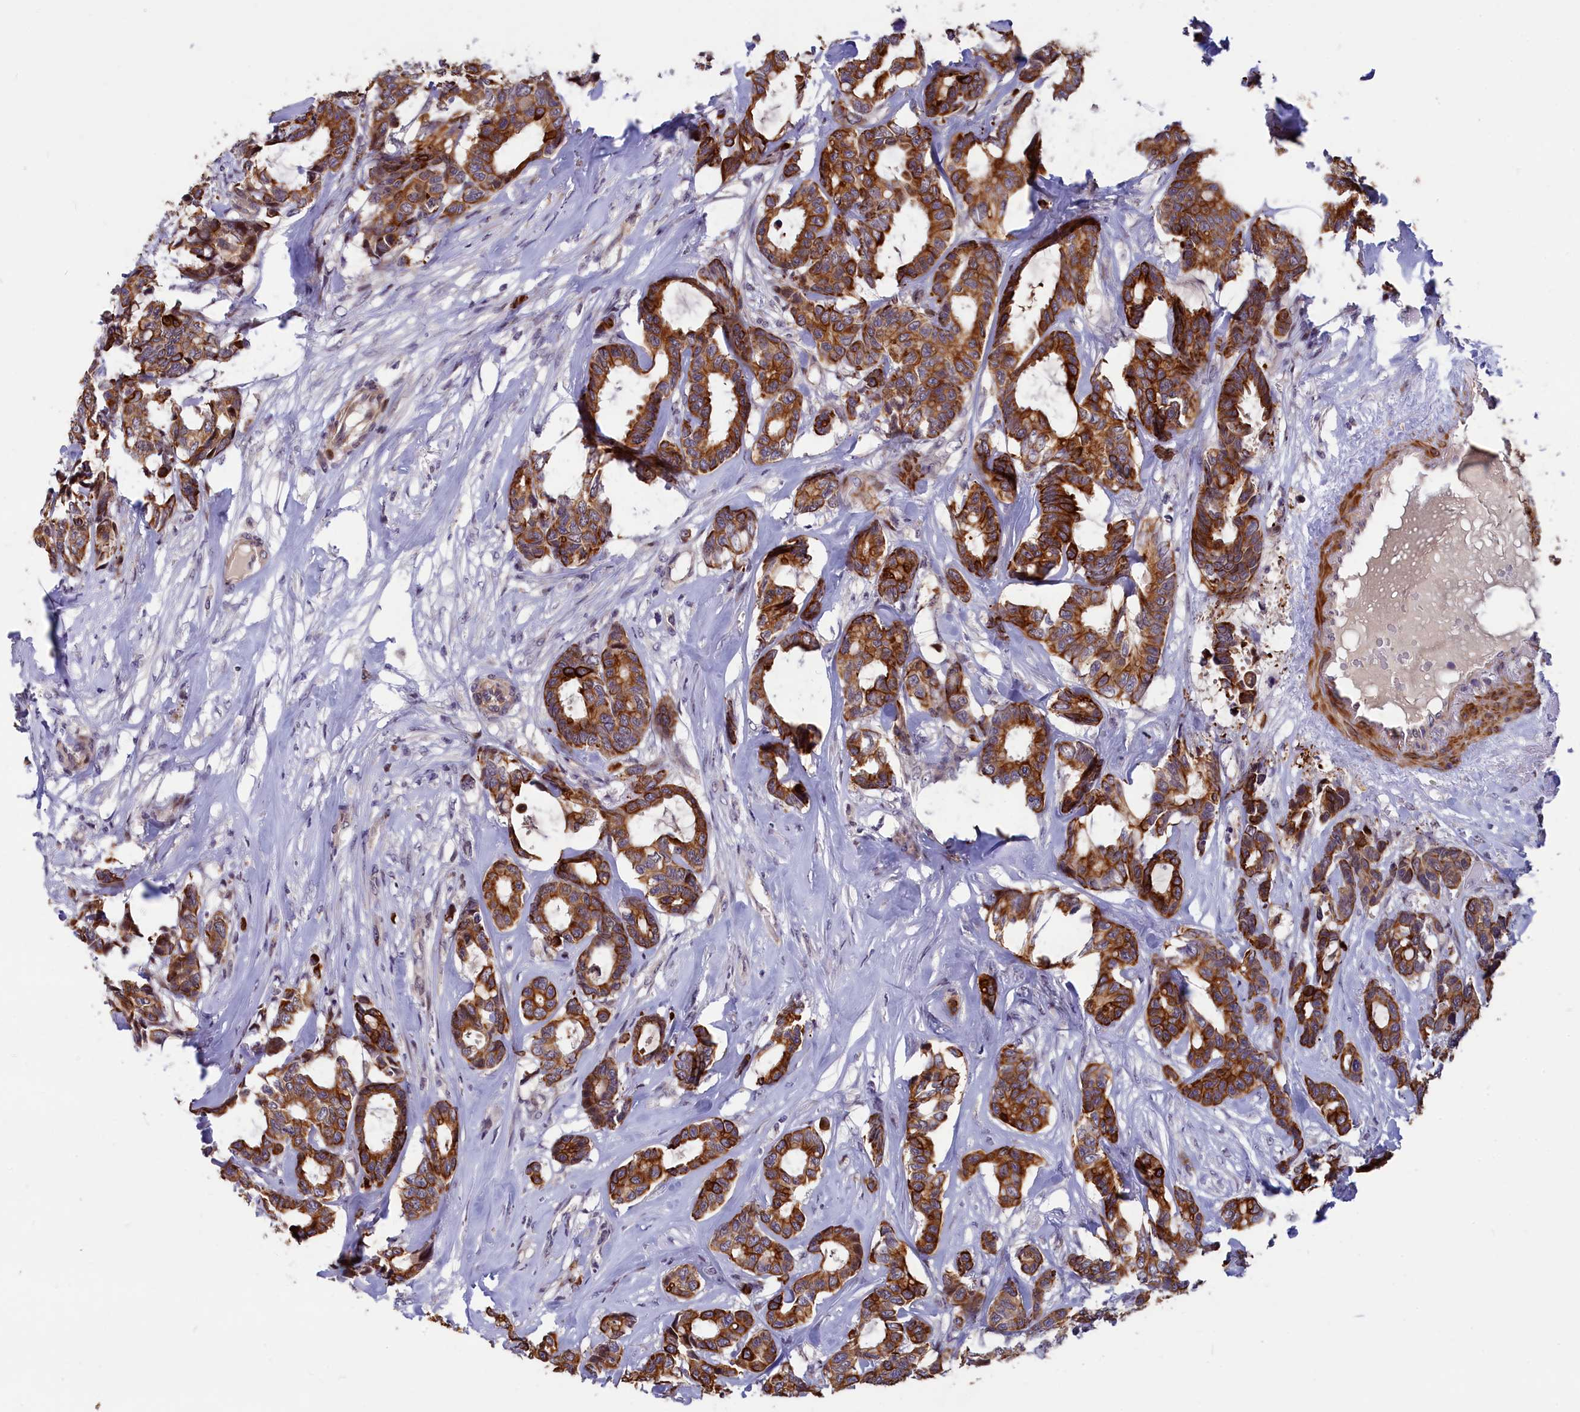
{"staining": {"intensity": "strong", "quantity": ">75%", "location": "cytoplasmic/membranous"}, "tissue": "breast cancer", "cell_type": "Tumor cells", "image_type": "cancer", "snomed": [{"axis": "morphology", "description": "Duct carcinoma"}, {"axis": "topography", "description": "Breast"}], "caption": "IHC (DAB) staining of human intraductal carcinoma (breast) exhibits strong cytoplasmic/membranous protein positivity in about >75% of tumor cells.", "gene": "ANKRD34B", "patient": {"sex": "female", "age": 87}}